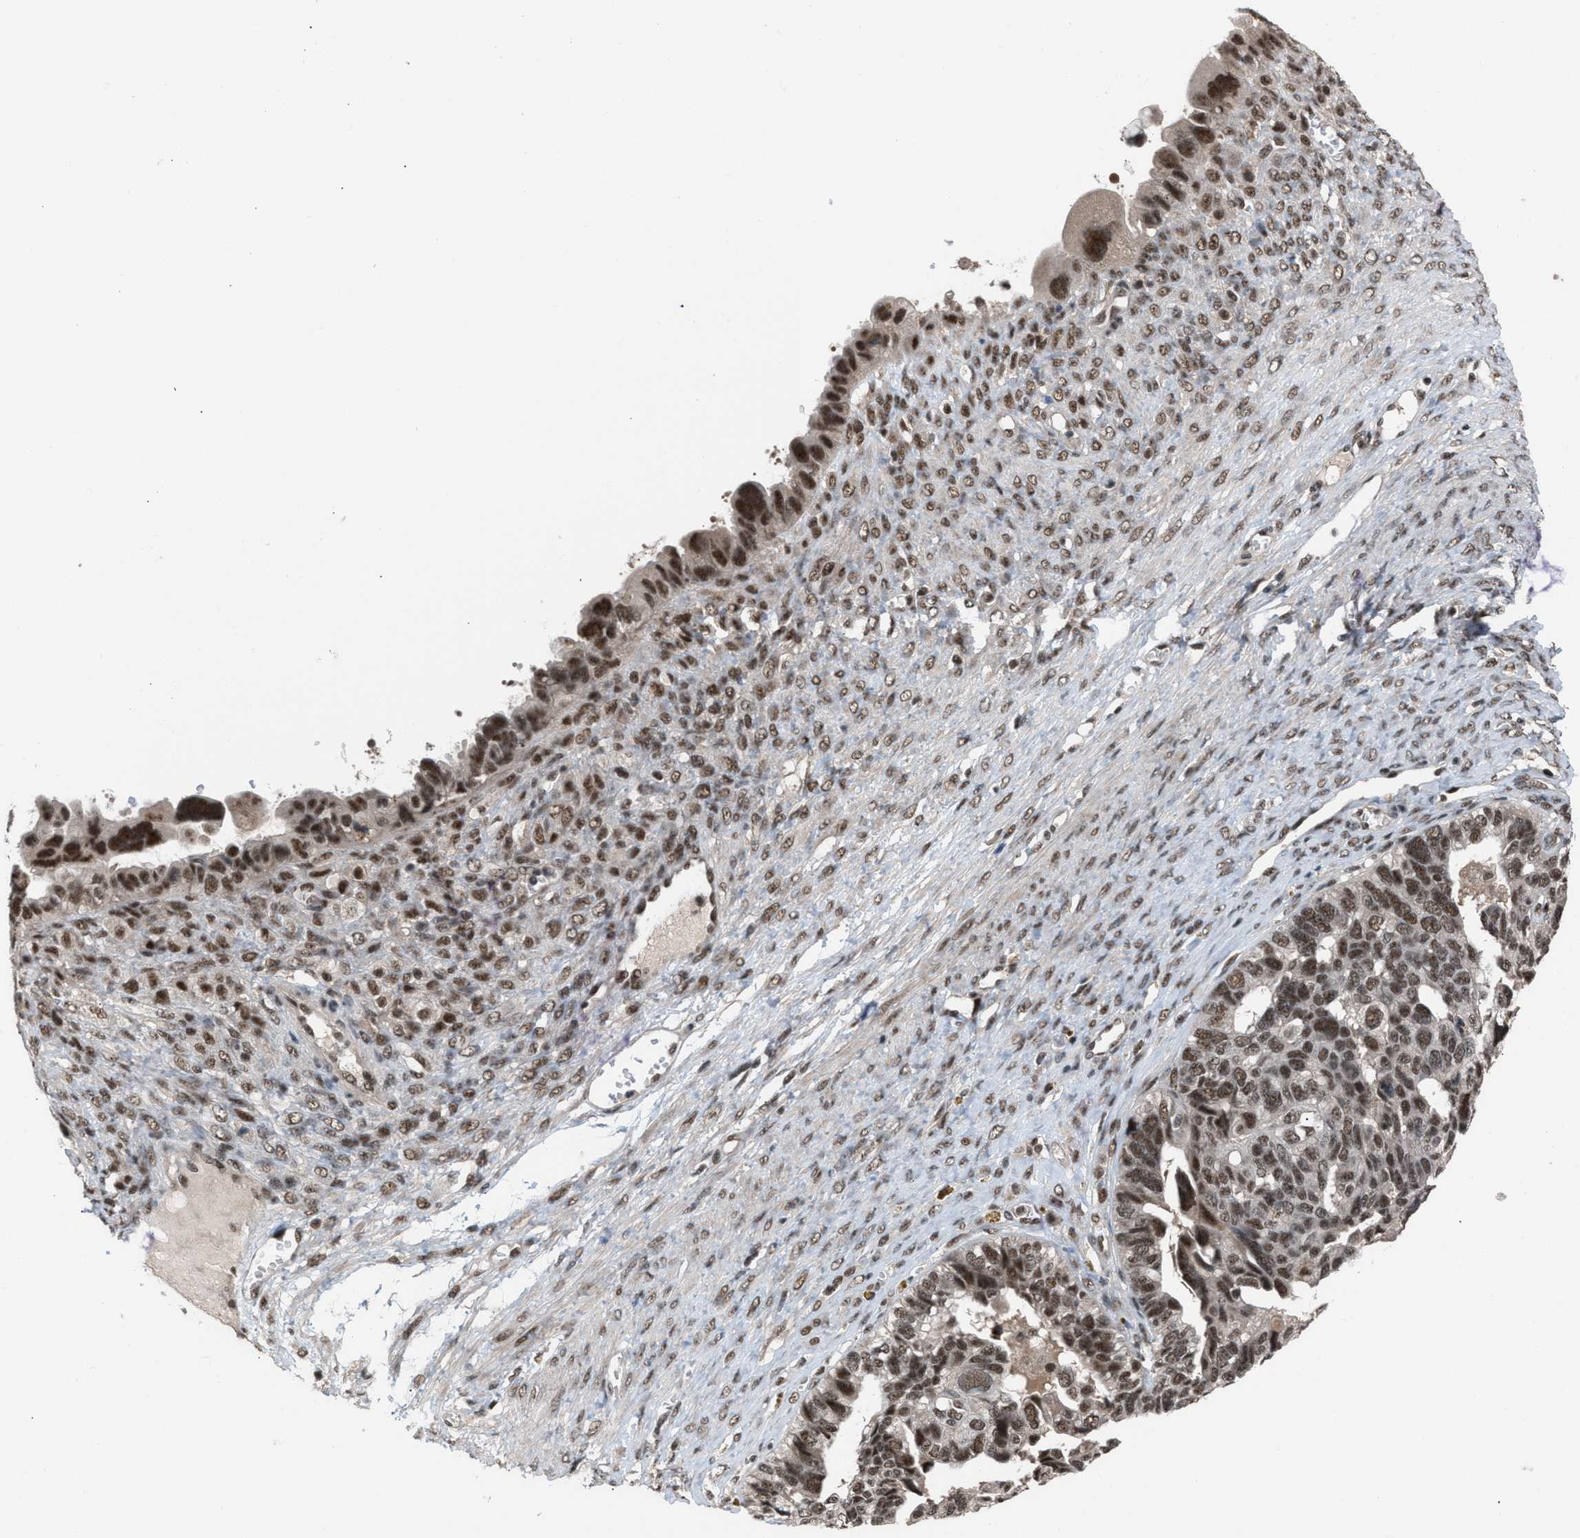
{"staining": {"intensity": "strong", "quantity": ">75%", "location": "nuclear"}, "tissue": "ovarian cancer", "cell_type": "Tumor cells", "image_type": "cancer", "snomed": [{"axis": "morphology", "description": "Cystadenocarcinoma, serous, NOS"}, {"axis": "topography", "description": "Ovary"}], "caption": "High-power microscopy captured an IHC photomicrograph of ovarian cancer (serous cystadenocarcinoma), revealing strong nuclear positivity in approximately >75% of tumor cells.", "gene": "PRPF4", "patient": {"sex": "female", "age": 79}}